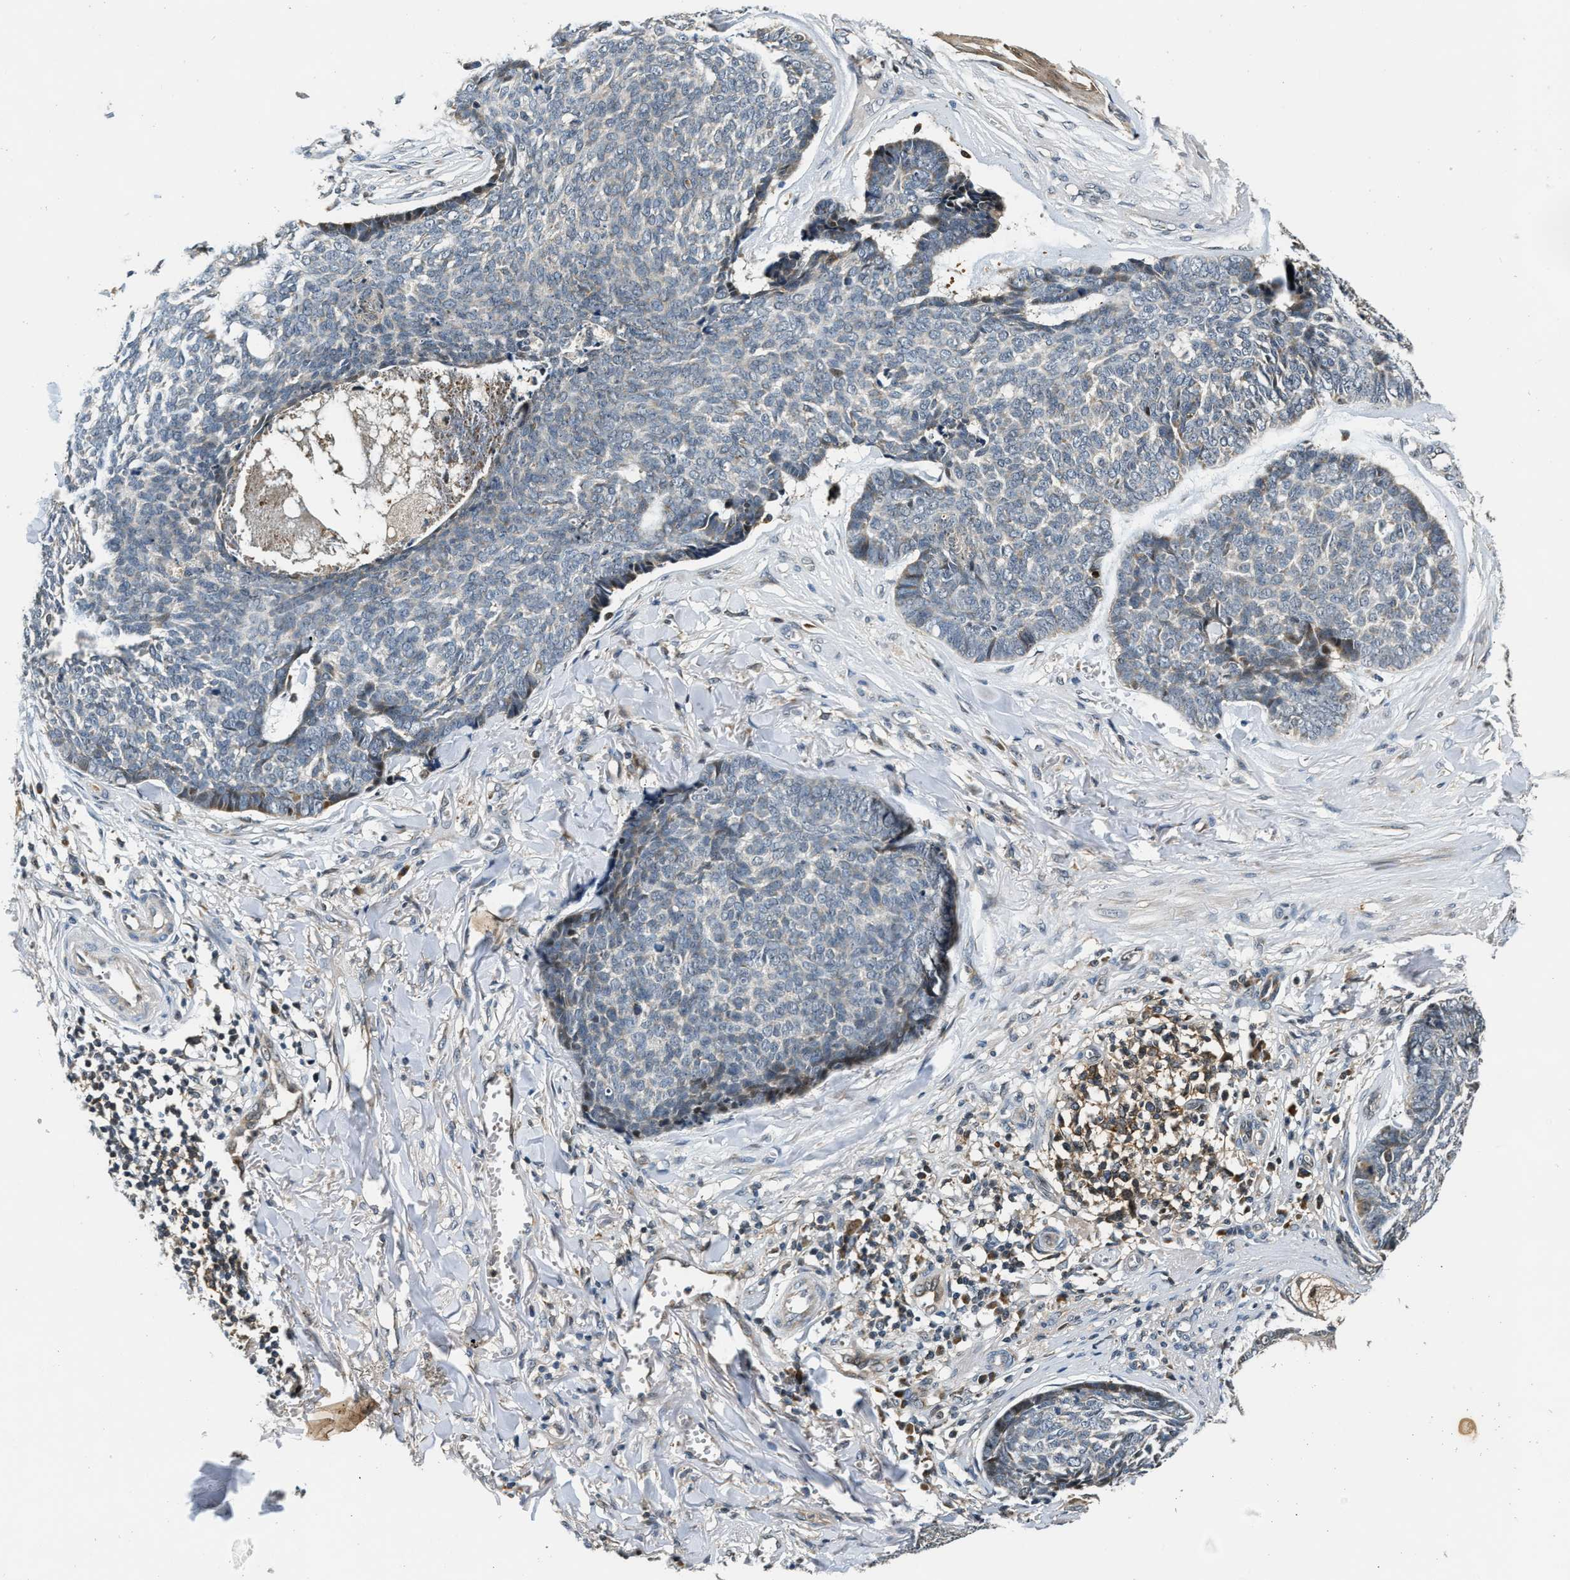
{"staining": {"intensity": "negative", "quantity": "none", "location": "none"}, "tissue": "skin cancer", "cell_type": "Tumor cells", "image_type": "cancer", "snomed": [{"axis": "morphology", "description": "Basal cell carcinoma"}, {"axis": "topography", "description": "Skin"}], "caption": "DAB immunohistochemical staining of skin cancer demonstrates no significant positivity in tumor cells. Brightfield microscopy of immunohistochemistry (IHC) stained with DAB (3,3'-diaminobenzidine) (brown) and hematoxylin (blue), captured at high magnification.", "gene": "EXTL2", "patient": {"sex": "male", "age": 84}}